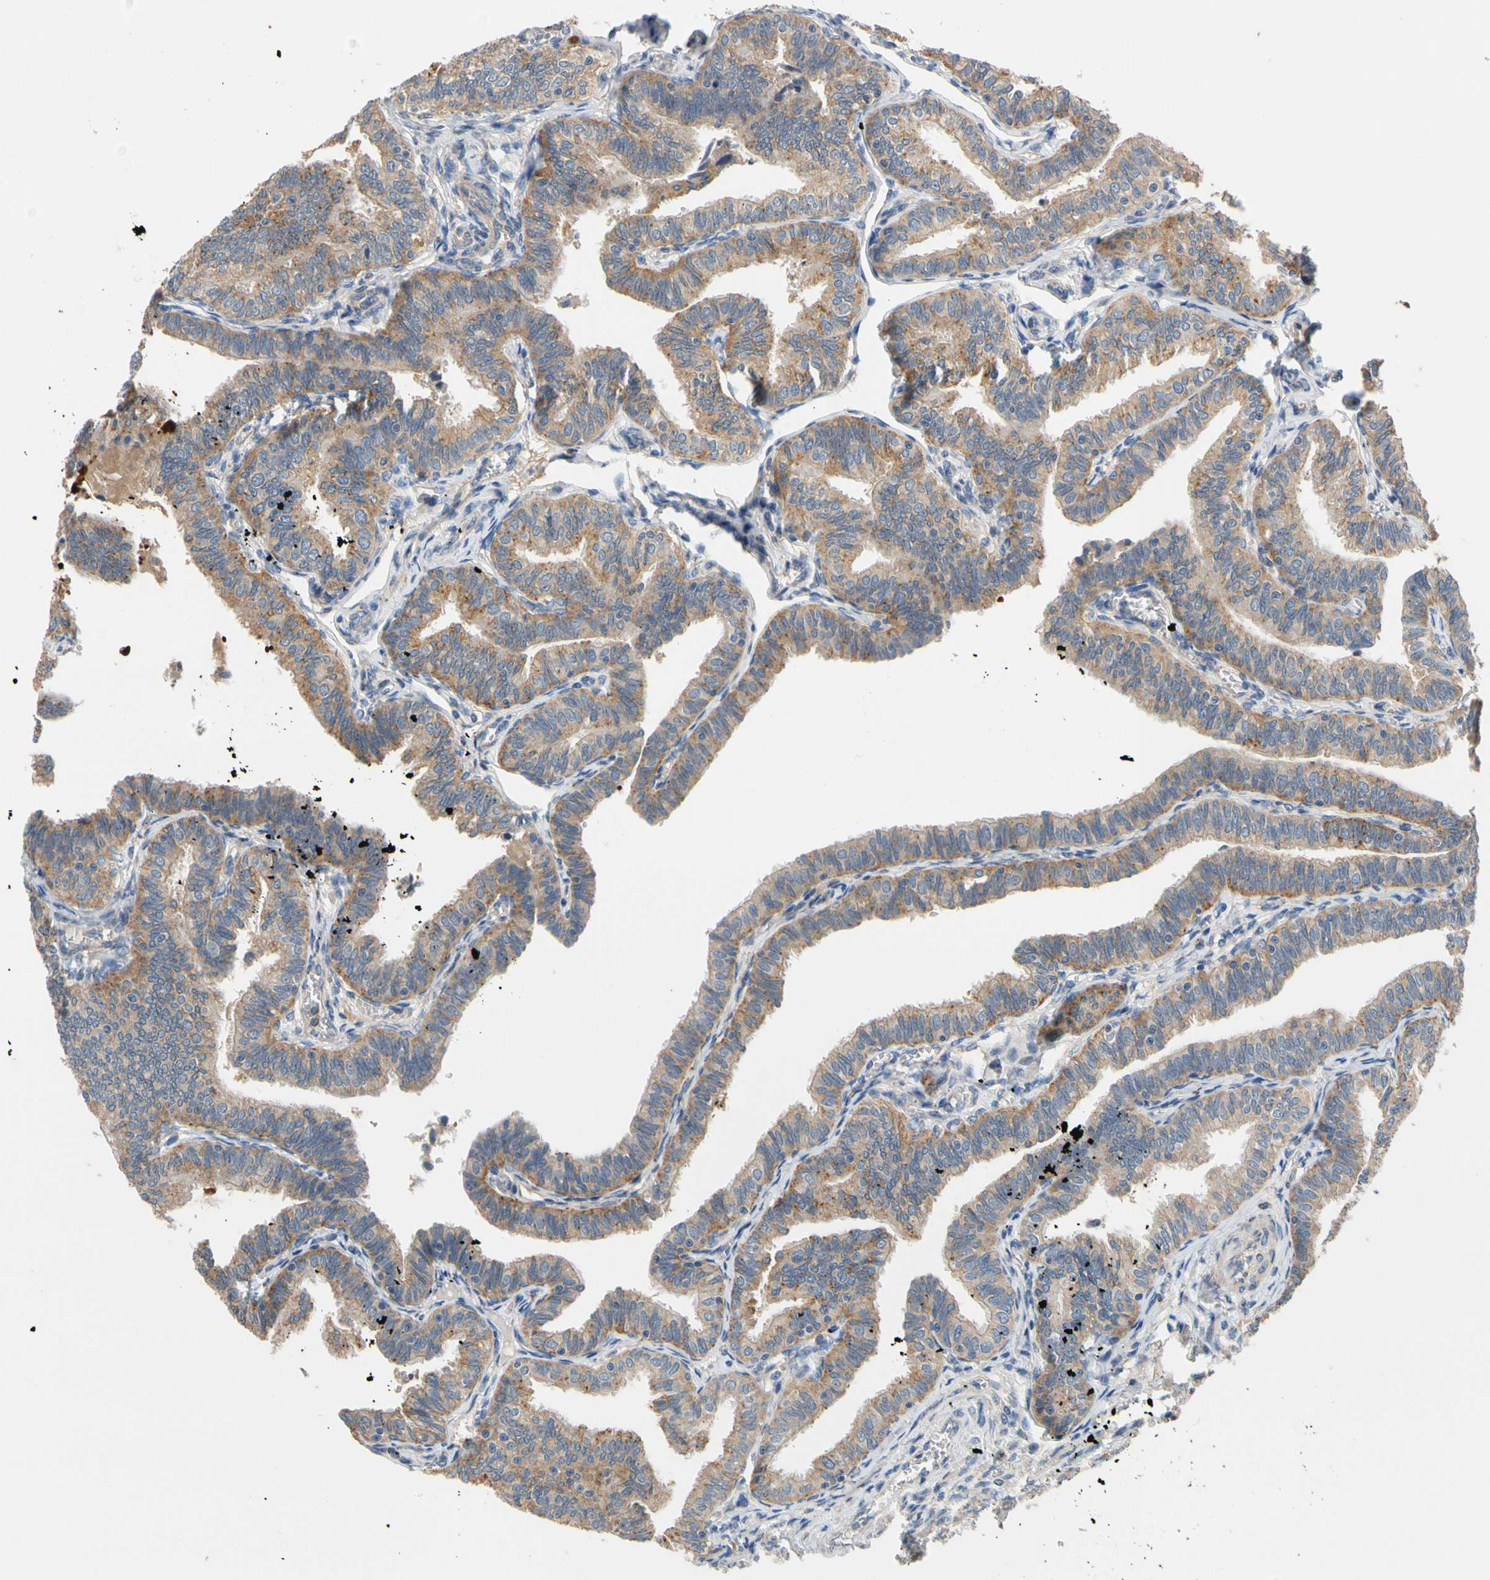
{"staining": {"intensity": "moderate", "quantity": ">75%", "location": "cytoplasmic/membranous"}, "tissue": "fallopian tube", "cell_type": "Glandular cells", "image_type": "normal", "snomed": [{"axis": "morphology", "description": "Normal tissue, NOS"}, {"axis": "topography", "description": "Fallopian tube"}], "caption": "Glandular cells reveal medium levels of moderate cytoplasmic/membranous expression in about >75% of cells in unremarkable human fallopian tube.", "gene": "USP12", "patient": {"sex": "female", "age": 46}}